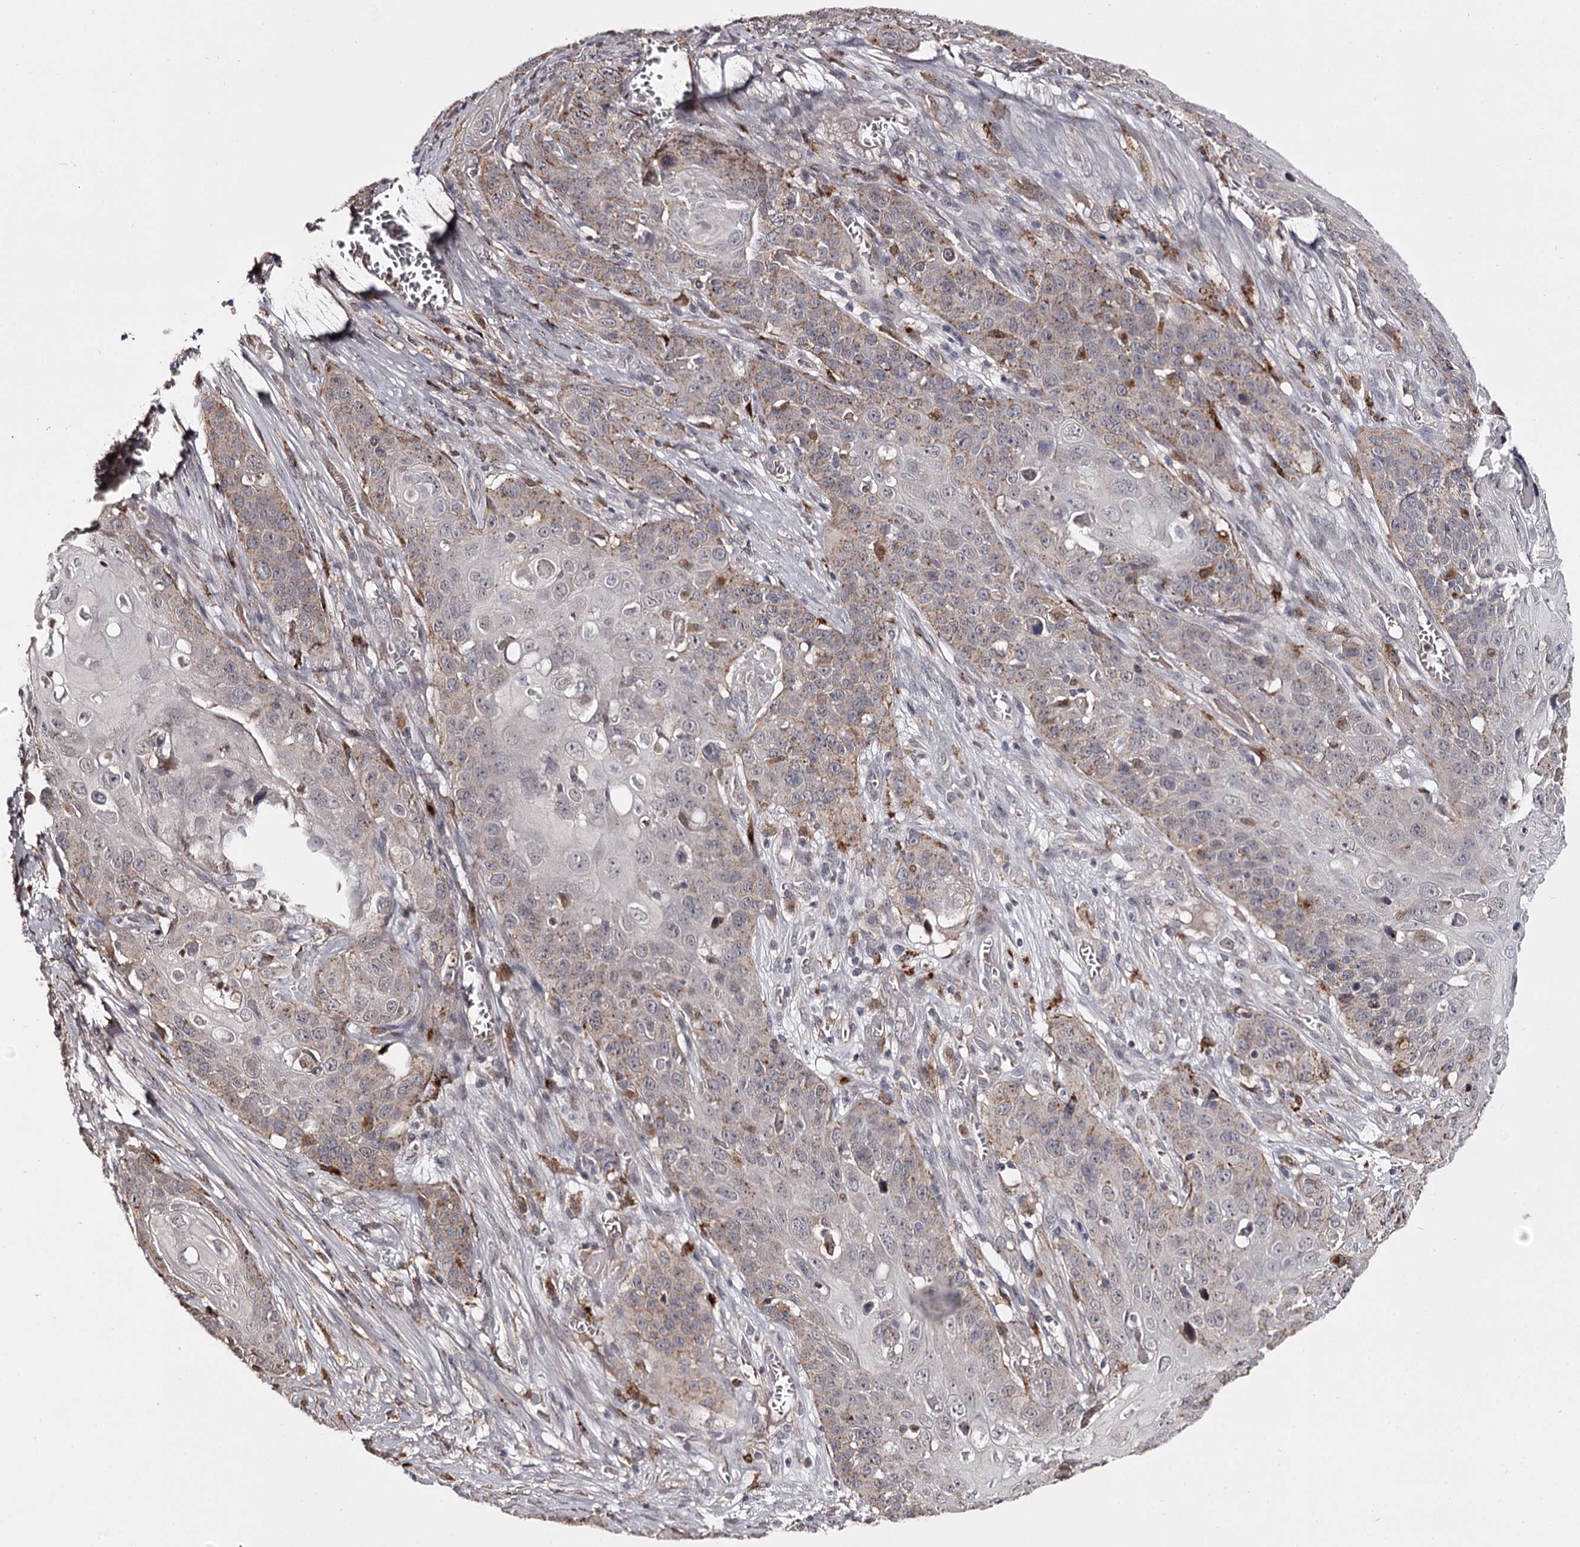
{"staining": {"intensity": "weak", "quantity": "<25%", "location": "cytoplasmic/membranous"}, "tissue": "skin cancer", "cell_type": "Tumor cells", "image_type": "cancer", "snomed": [{"axis": "morphology", "description": "Squamous cell carcinoma, NOS"}, {"axis": "topography", "description": "Skin"}], "caption": "Protein analysis of skin cancer (squamous cell carcinoma) demonstrates no significant expression in tumor cells. The staining is performed using DAB brown chromogen with nuclei counter-stained in using hematoxylin.", "gene": "SLC32A1", "patient": {"sex": "male", "age": 55}}